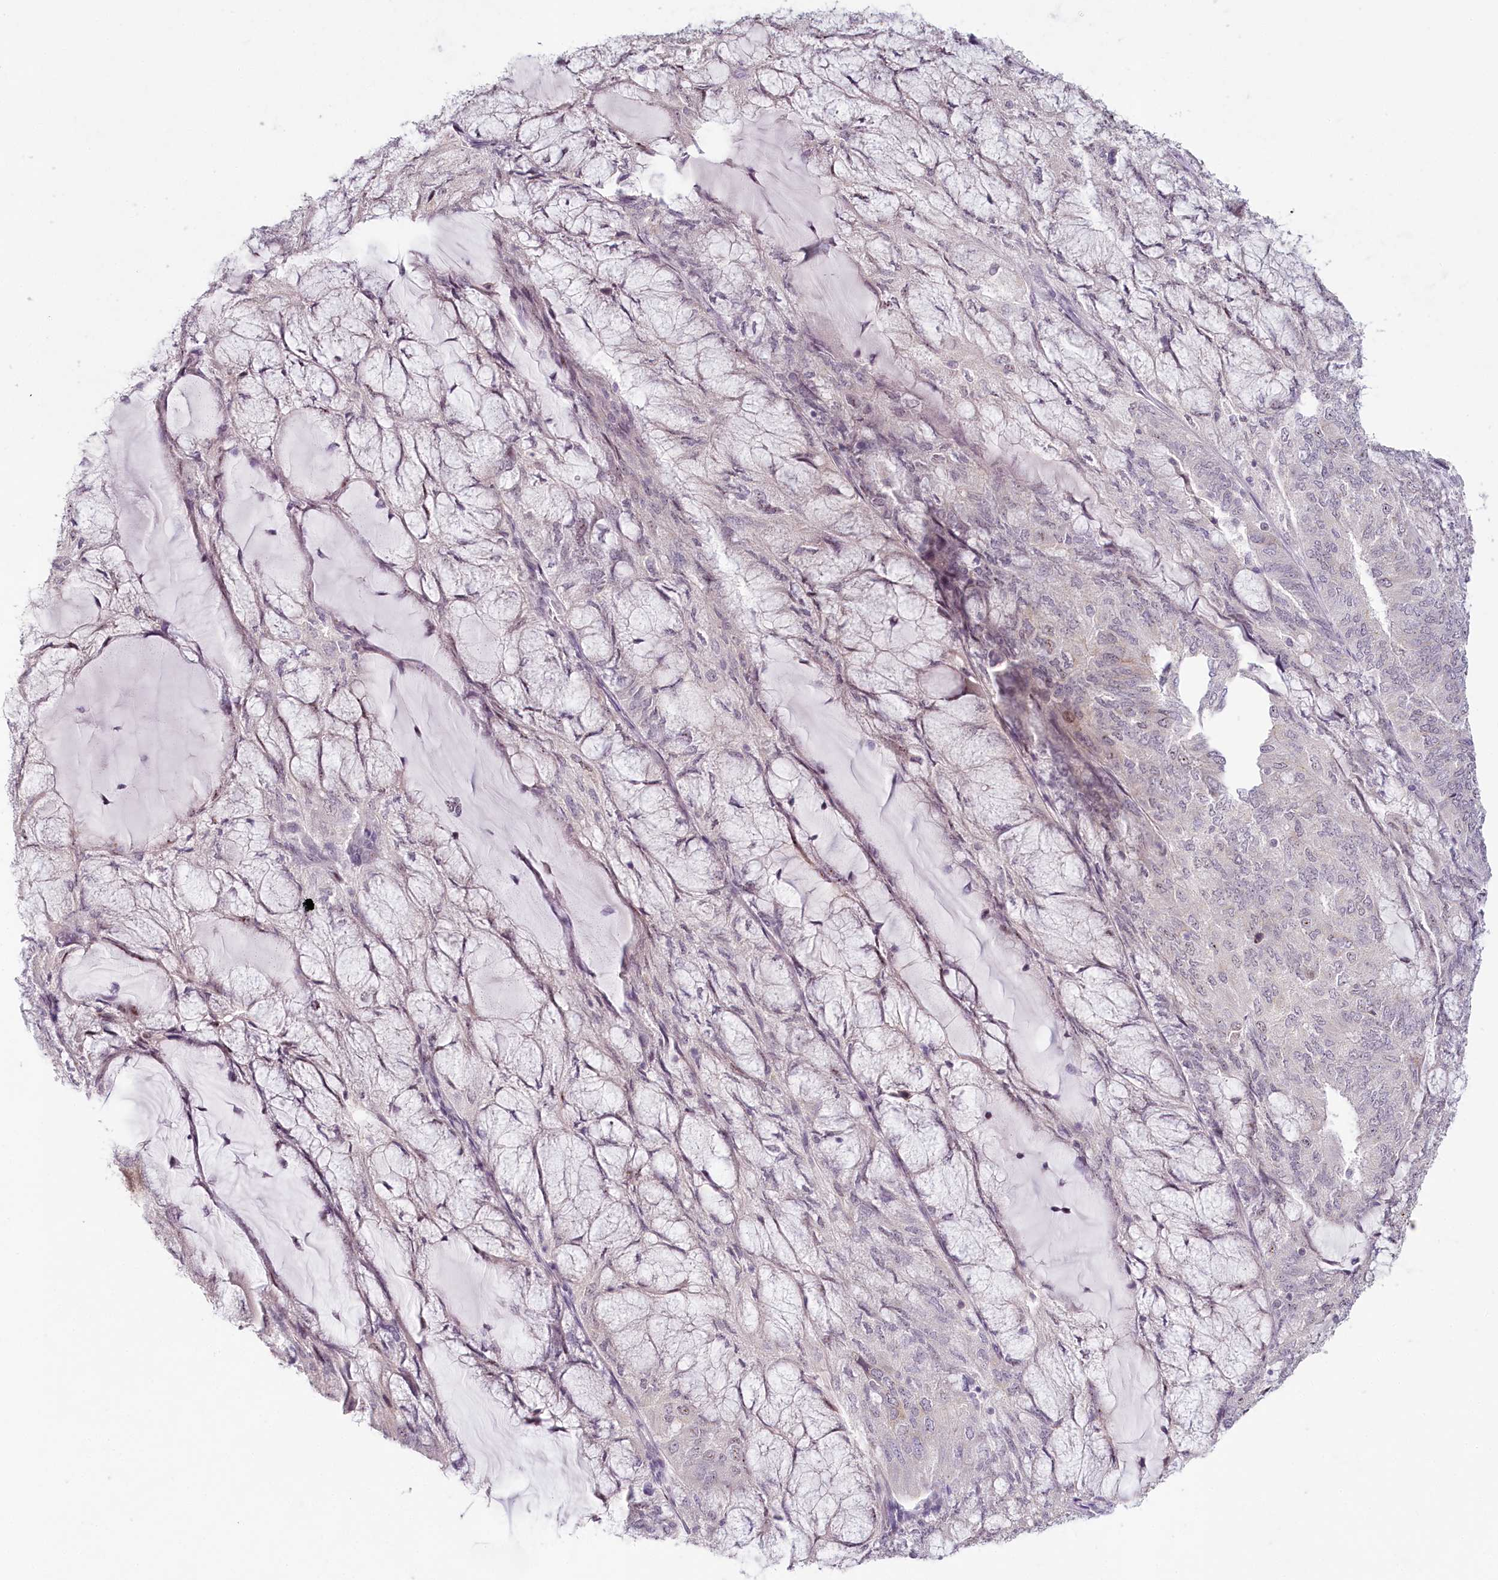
{"staining": {"intensity": "negative", "quantity": "none", "location": "none"}, "tissue": "endometrial cancer", "cell_type": "Tumor cells", "image_type": "cancer", "snomed": [{"axis": "morphology", "description": "Adenocarcinoma, NOS"}, {"axis": "topography", "description": "Endometrium"}], "caption": "The photomicrograph displays no staining of tumor cells in endometrial adenocarcinoma.", "gene": "HPD", "patient": {"sex": "female", "age": 81}}